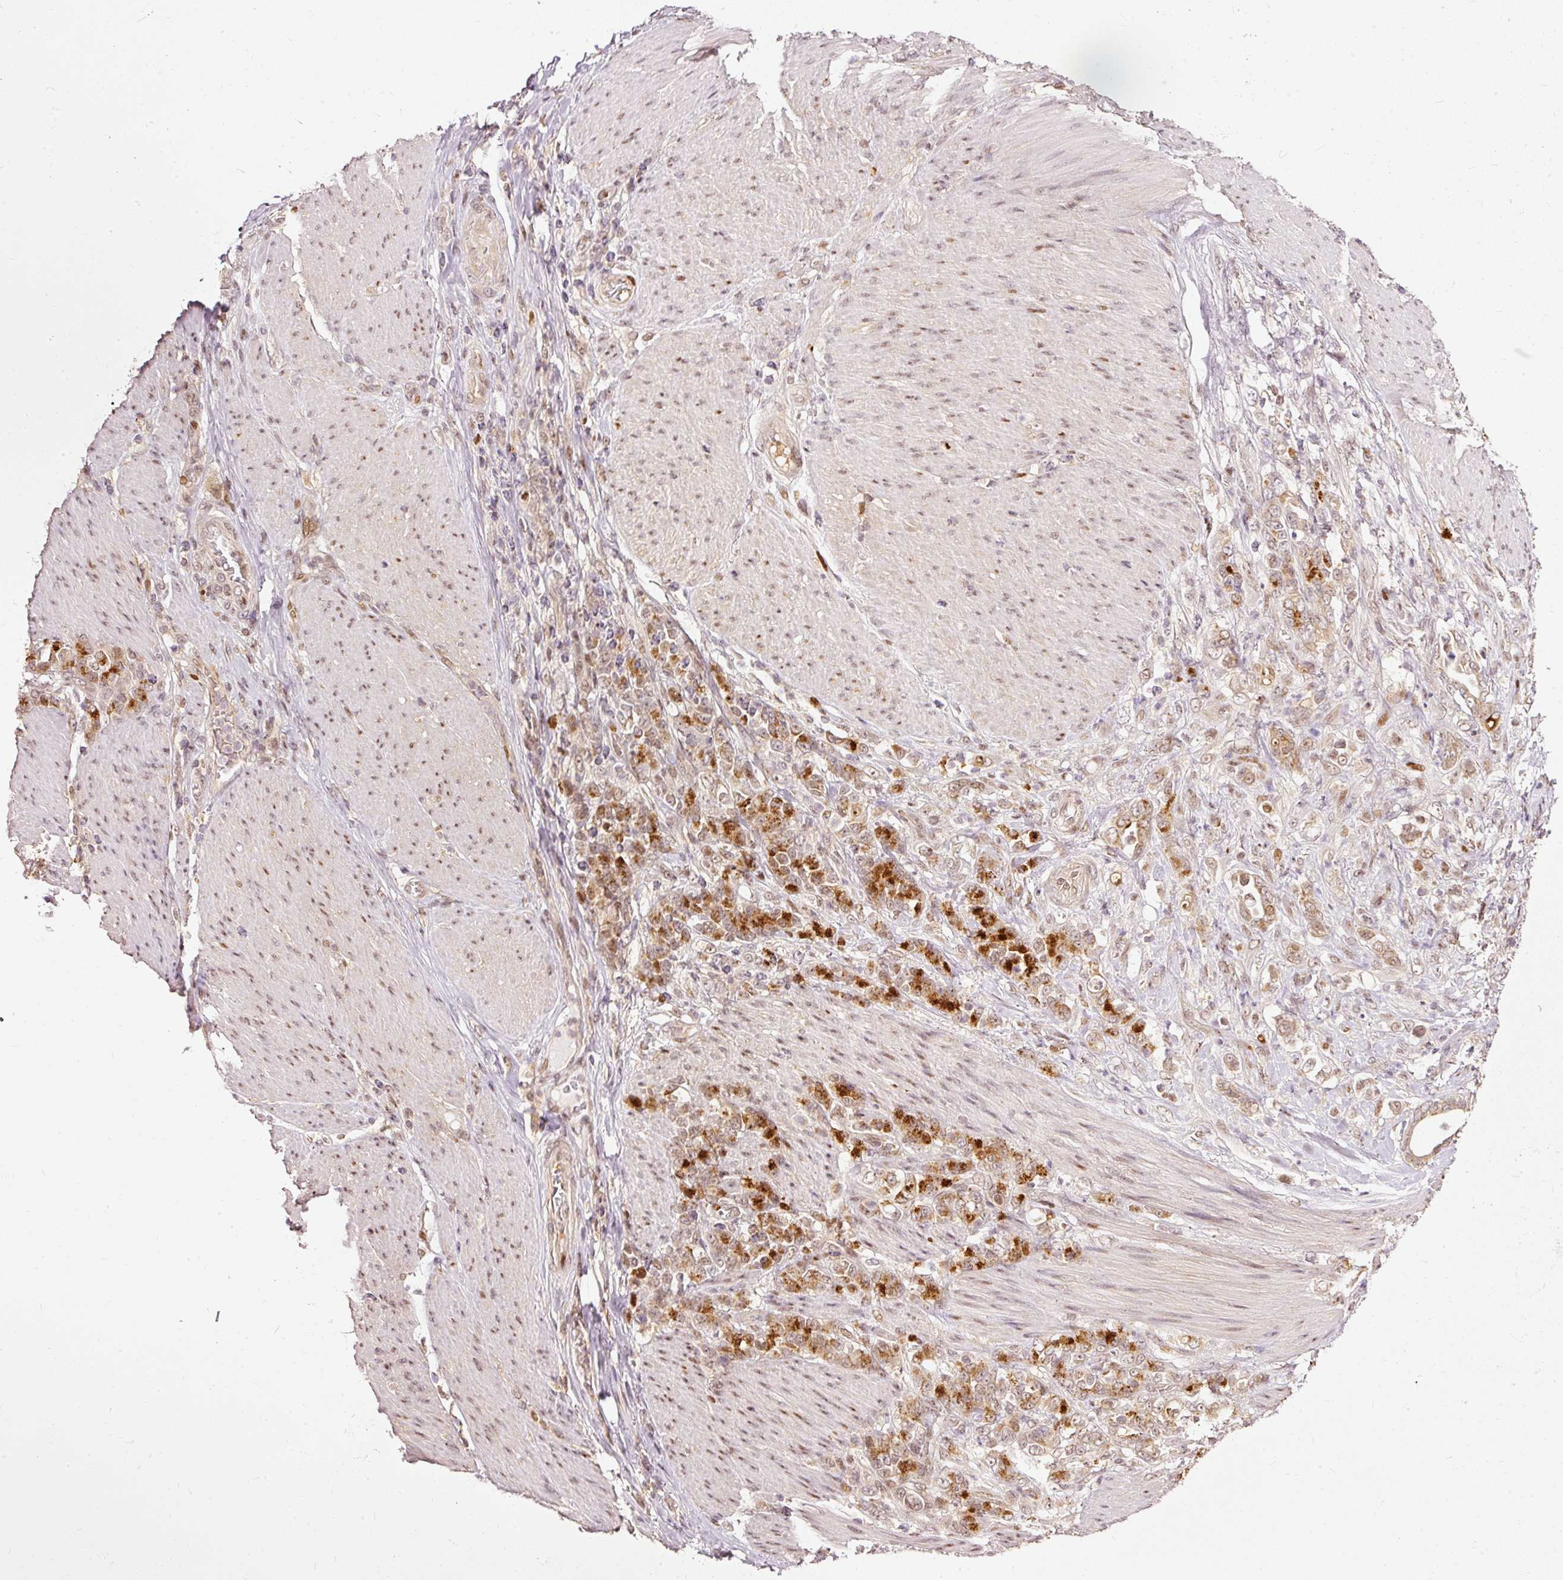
{"staining": {"intensity": "strong", "quantity": "<25%", "location": "cytoplasmic/membranous"}, "tissue": "stomach cancer", "cell_type": "Tumor cells", "image_type": "cancer", "snomed": [{"axis": "morphology", "description": "Adenocarcinoma, NOS"}, {"axis": "topography", "description": "Stomach"}], "caption": "A histopathology image showing strong cytoplasmic/membranous expression in approximately <25% of tumor cells in stomach cancer, as visualized by brown immunohistochemical staining.", "gene": "ZNF778", "patient": {"sex": "female", "age": 79}}